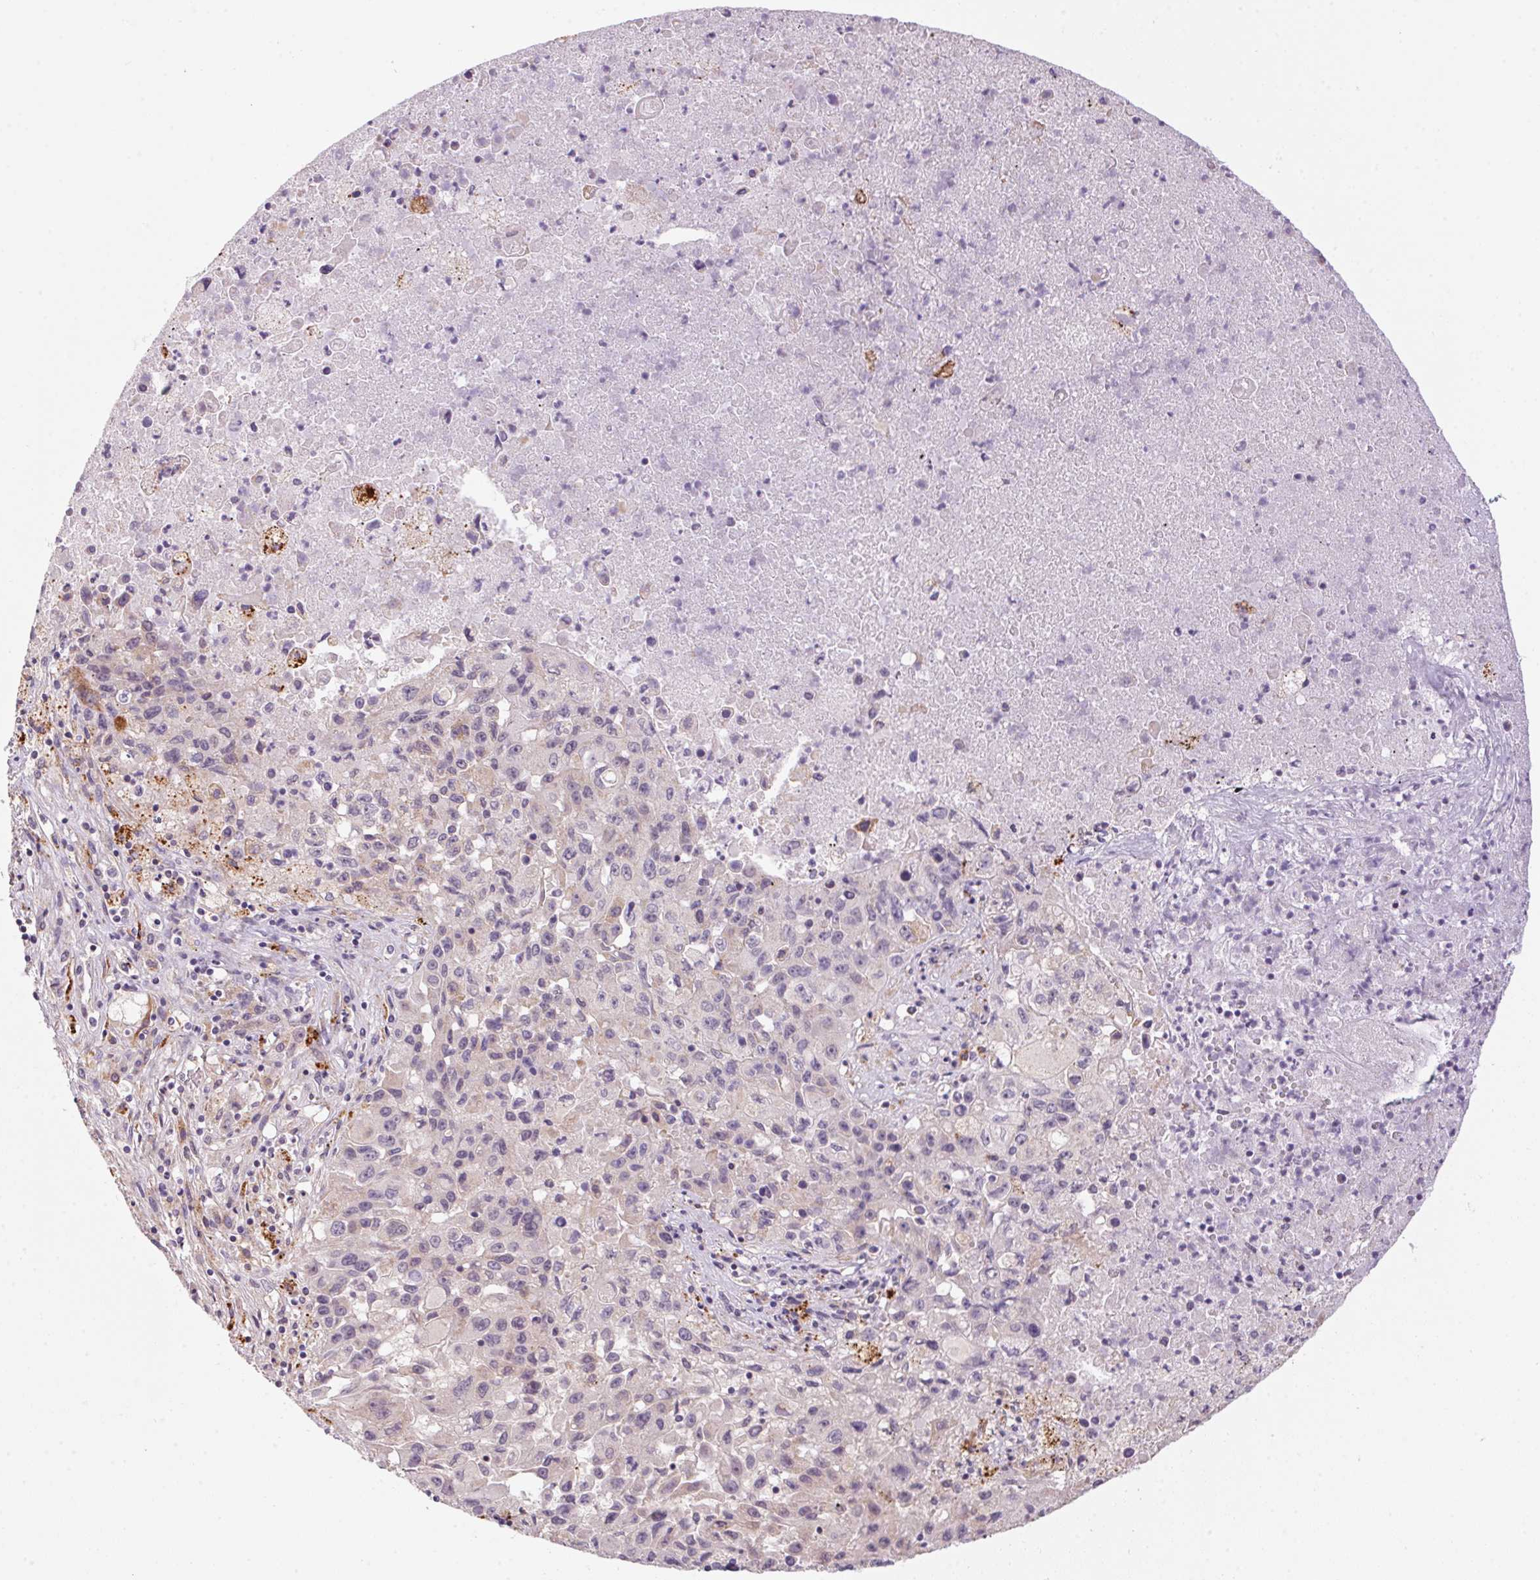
{"staining": {"intensity": "negative", "quantity": "none", "location": "none"}, "tissue": "lung cancer", "cell_type": "Tumor cells", "image_type": "cancer", "snomed": [{"axis": "morphology", "description": "Squamous cell carcinoma, NOS"}, {"axis": "topography", "description": "Lung"}], "caption": "This micrograph is of squamous cell carcinoma (lung) stained with immunohistochemistry to label a protein in brown with the nuclei are counter-stained blue. There is no expression in tumor cells.", "gene": "ADH5", "patient": {"sex": "male", "age": 63}}